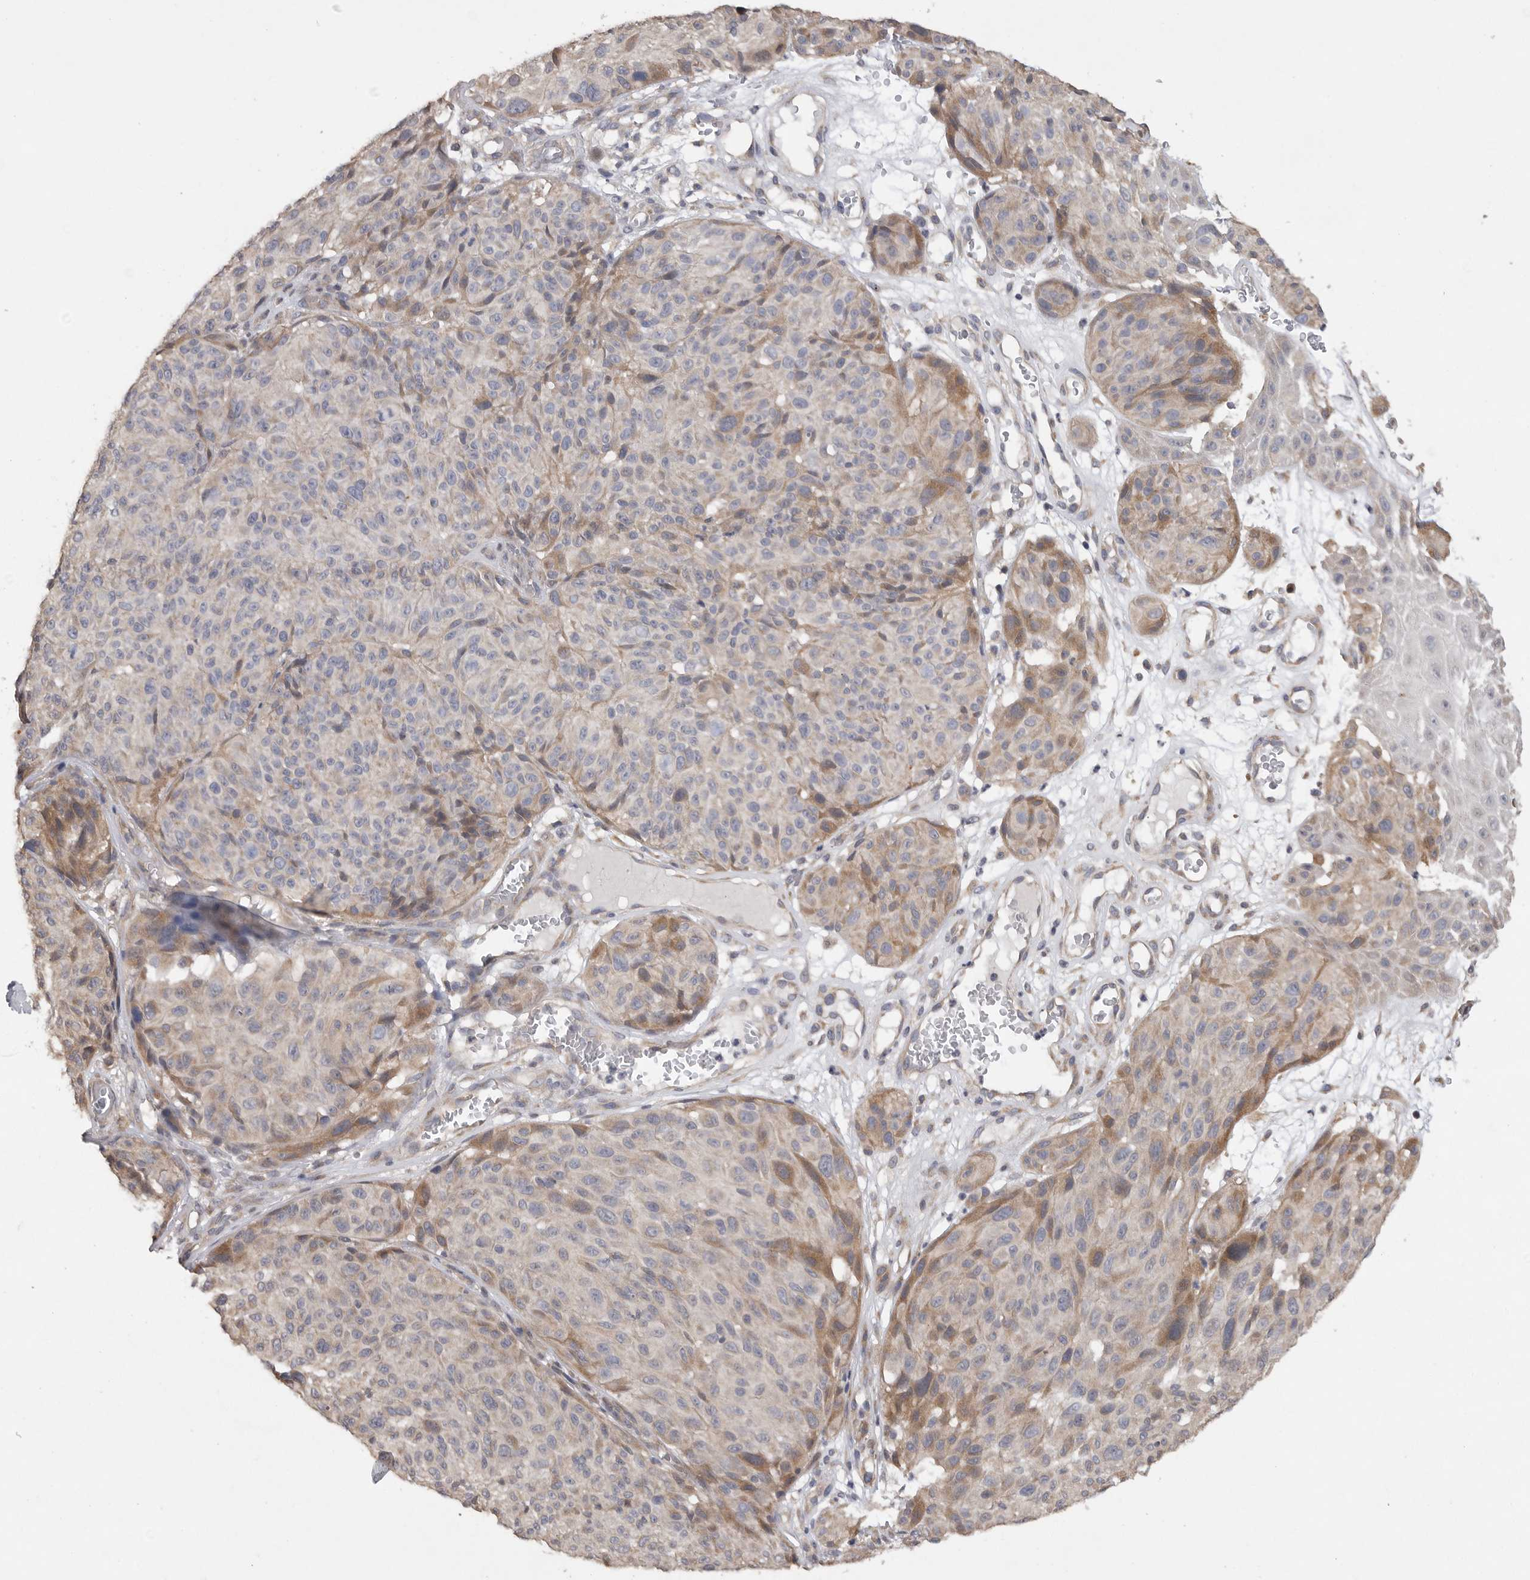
{"staining": {"intensity": "moderate", "quantity": "<25%", "location": "cytoplasmic/membranous"}, "tissue": "melanoma", "cell_type": "Tumor cells", "image_type": "cancer", "snomed": [{"axis": "morphology", "description": "Malignant melanoma, NOS"}, {"axis": "topography", "description": "Skin"}], "caption": "Melanoma stained for a protein (brown) reveals moderate cytoplasmic/membranous positive expression in about <25% of tumor cells.", "gene": "EDEM3", "patient": {"sex": "male", "age": 83}}